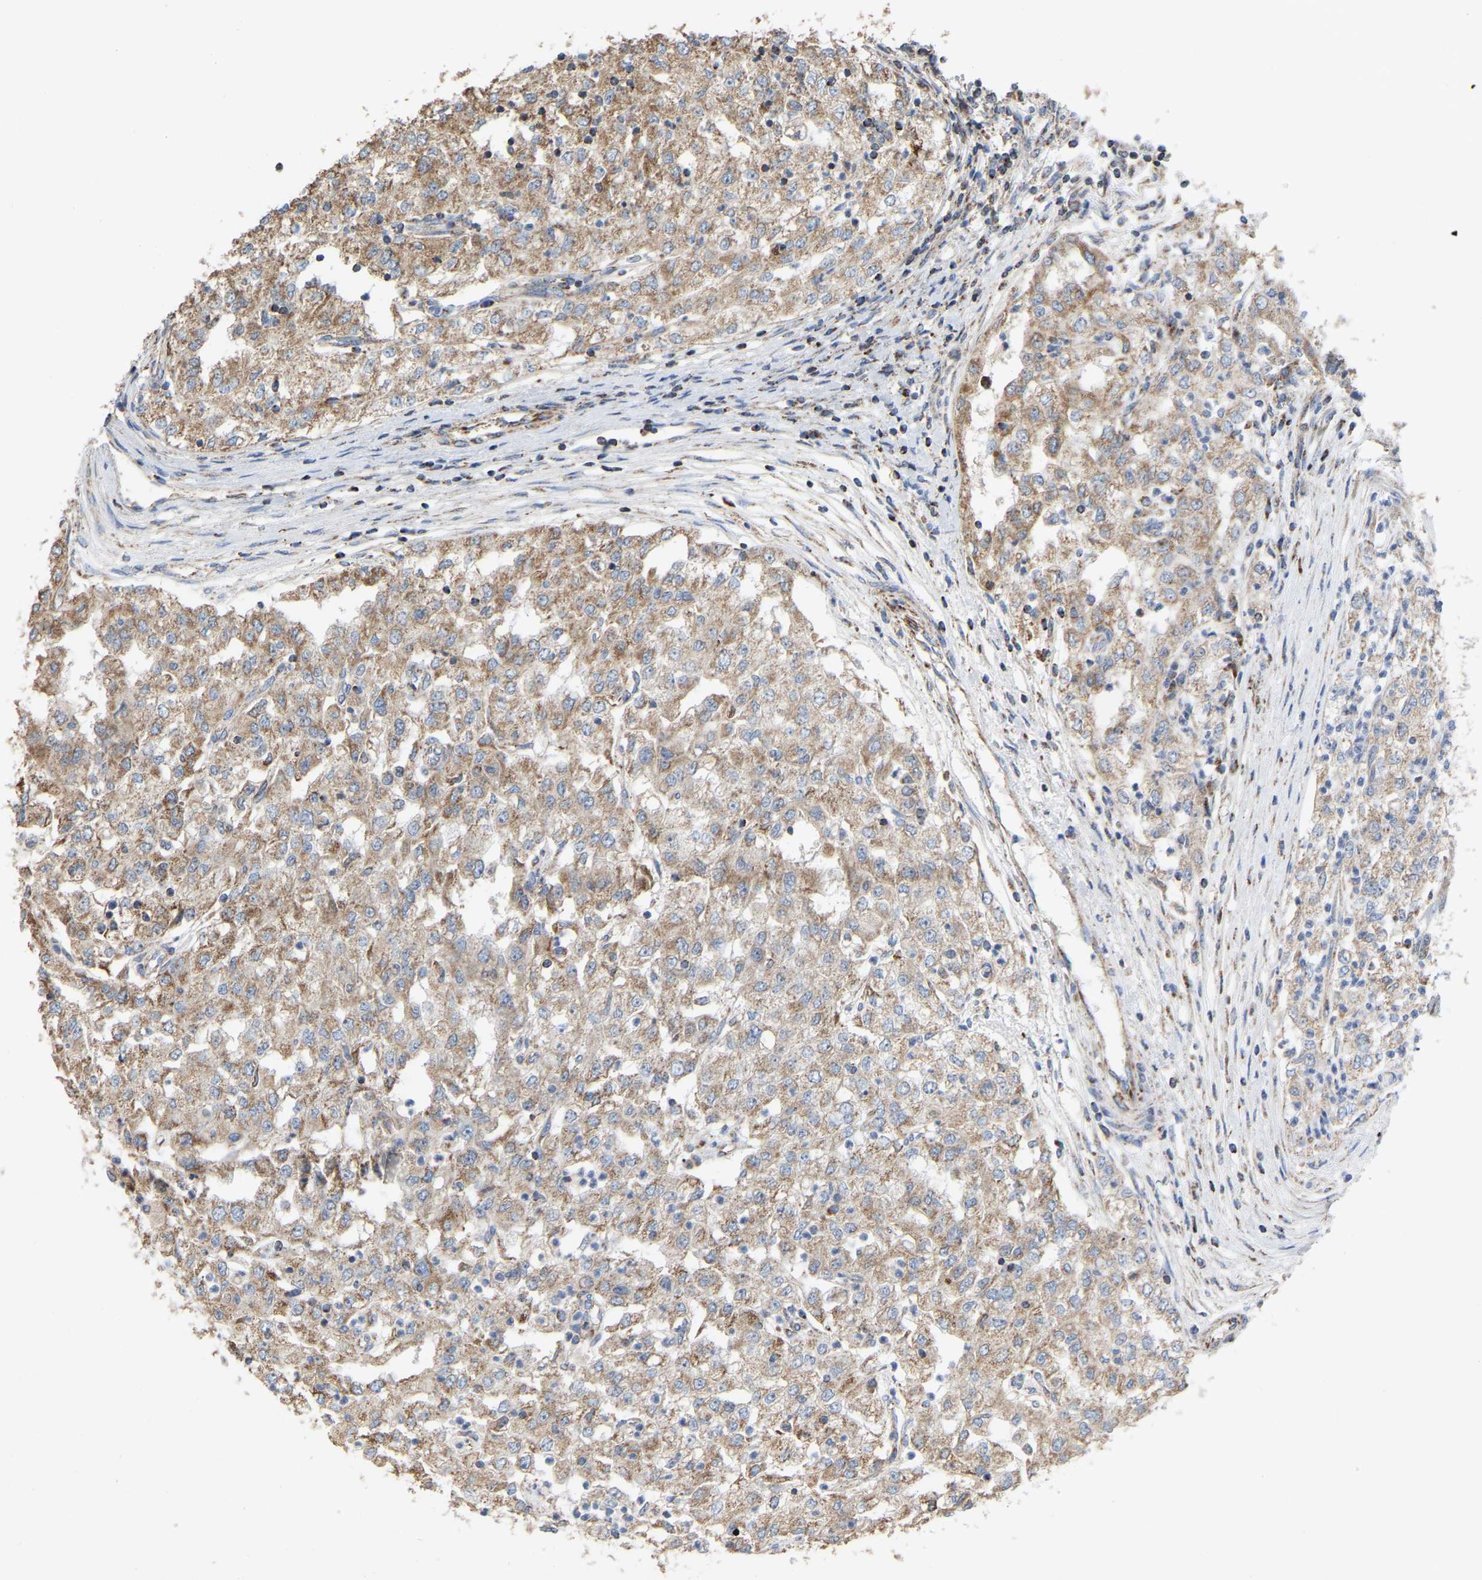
{"staining": {"intensity": "moderate", "quantity": ">75%", "location": "cytoplasmic/membranous"}, "tissue": "renal cancer", "cell_type": "Tumor cells", "image_type": "cancer", "snomed": [{"axis": "morphology", "description": "Adenocarcinoma, NOS"}, {"axis": "topography", "description": "Kidney"}], "caption": "Moderate cytoplasmic/membranous protein positivity is seen in approximately >75% of tumor cells in renal cancer (adenocarcinoma).", "gene": "CBLB", "patient": {"sex": "female", "age": 54}}